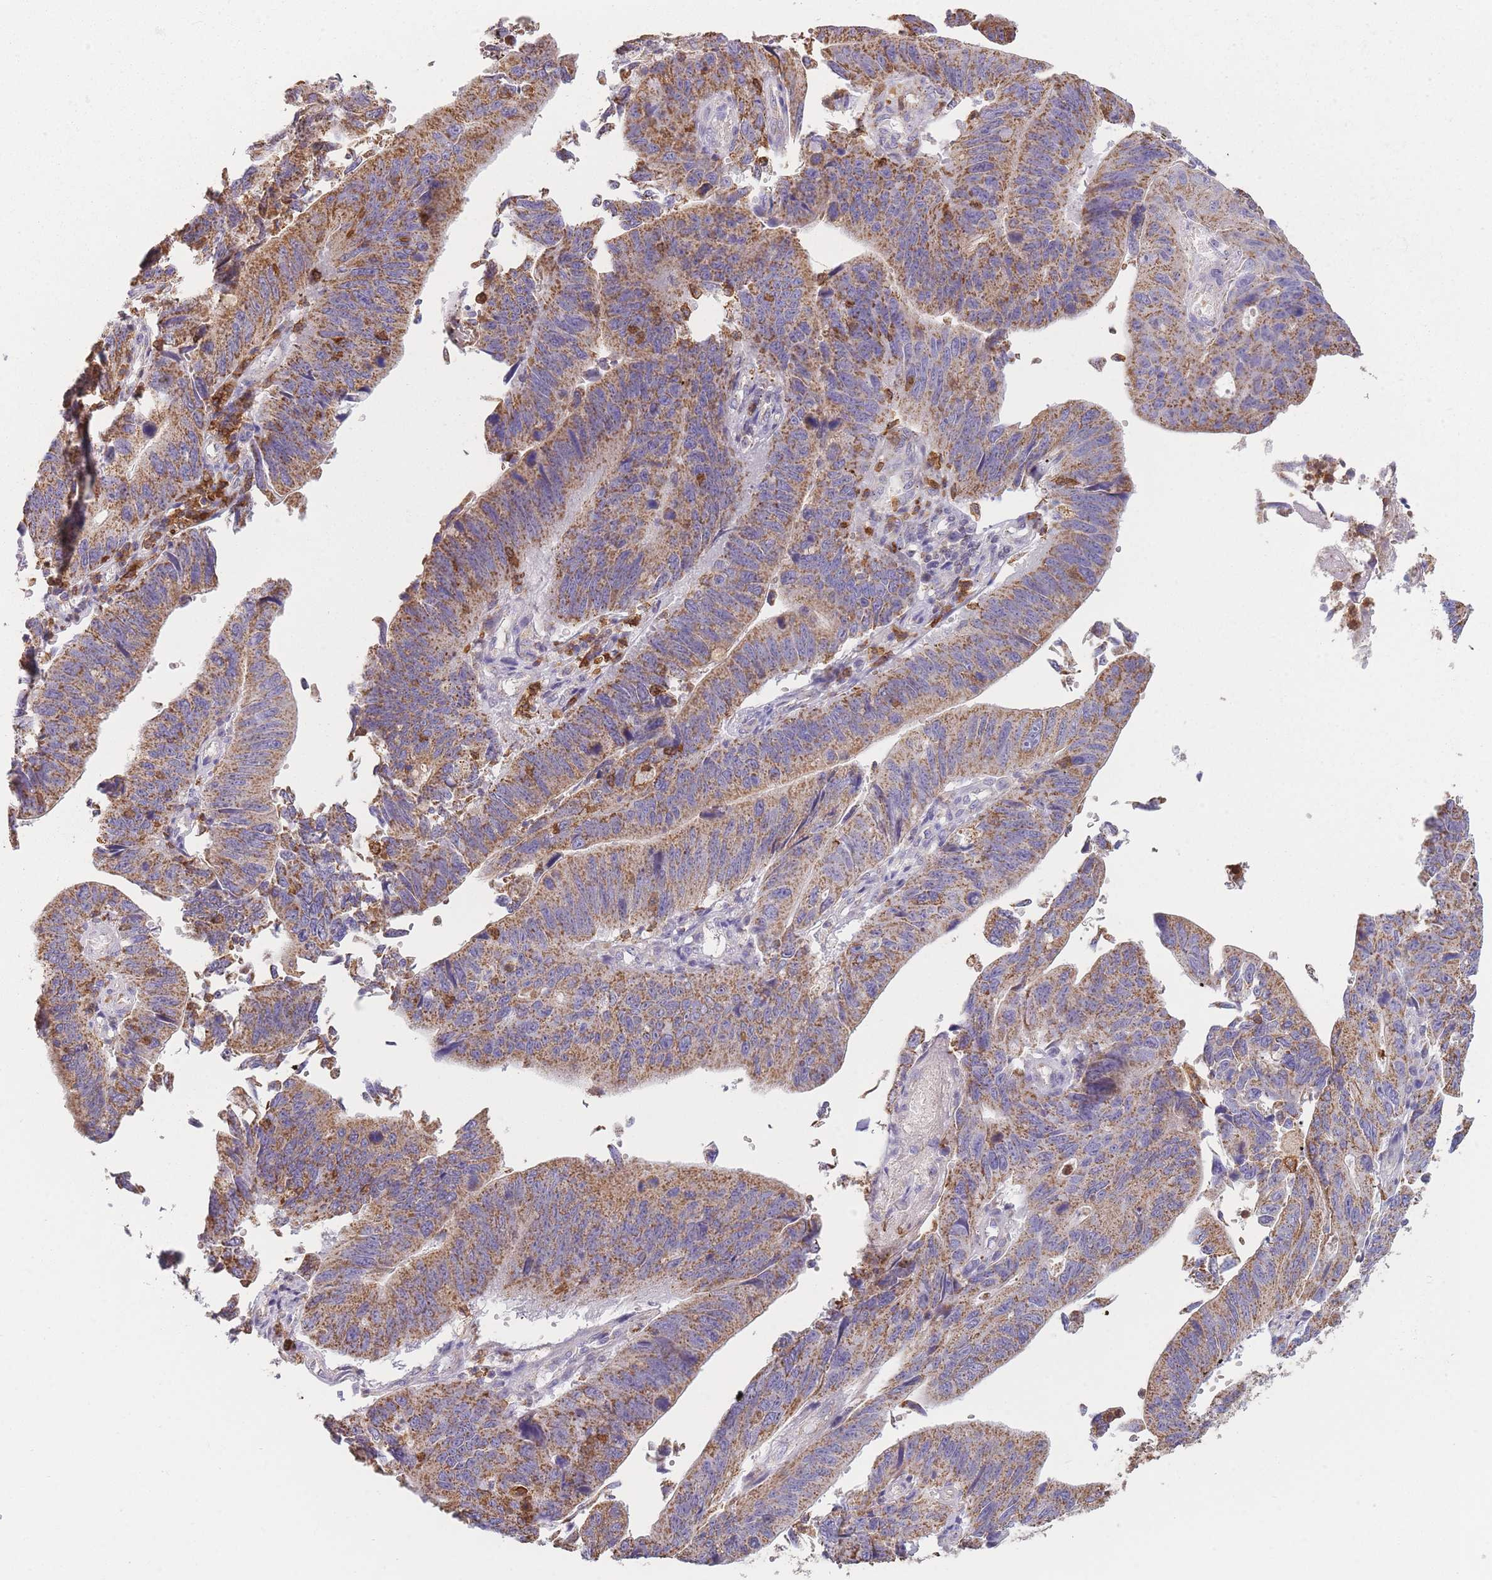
{"staining": {"intensity": "moderate", "quantity": ">75%", "location": "cytoplasmic/membranous"}, "tissue": "stomach cancer", "cell_type": "Tumor cells", "image_type": "cancer", "snomed": [{"axis": "morphology", "description": "Adenocarcinoma, NOS"}, {"axis": "topography", "description": "Stomach"}], "caption": "Immunohistochemistry (DAB) staining of adenocarcinoma (stomach) exhibits moderate cytoplasmic/membranous protein staining in approximately >75% of tumor cells.", "gene": "PRAM1", "patient": {"sex": "male", "age": 59}}